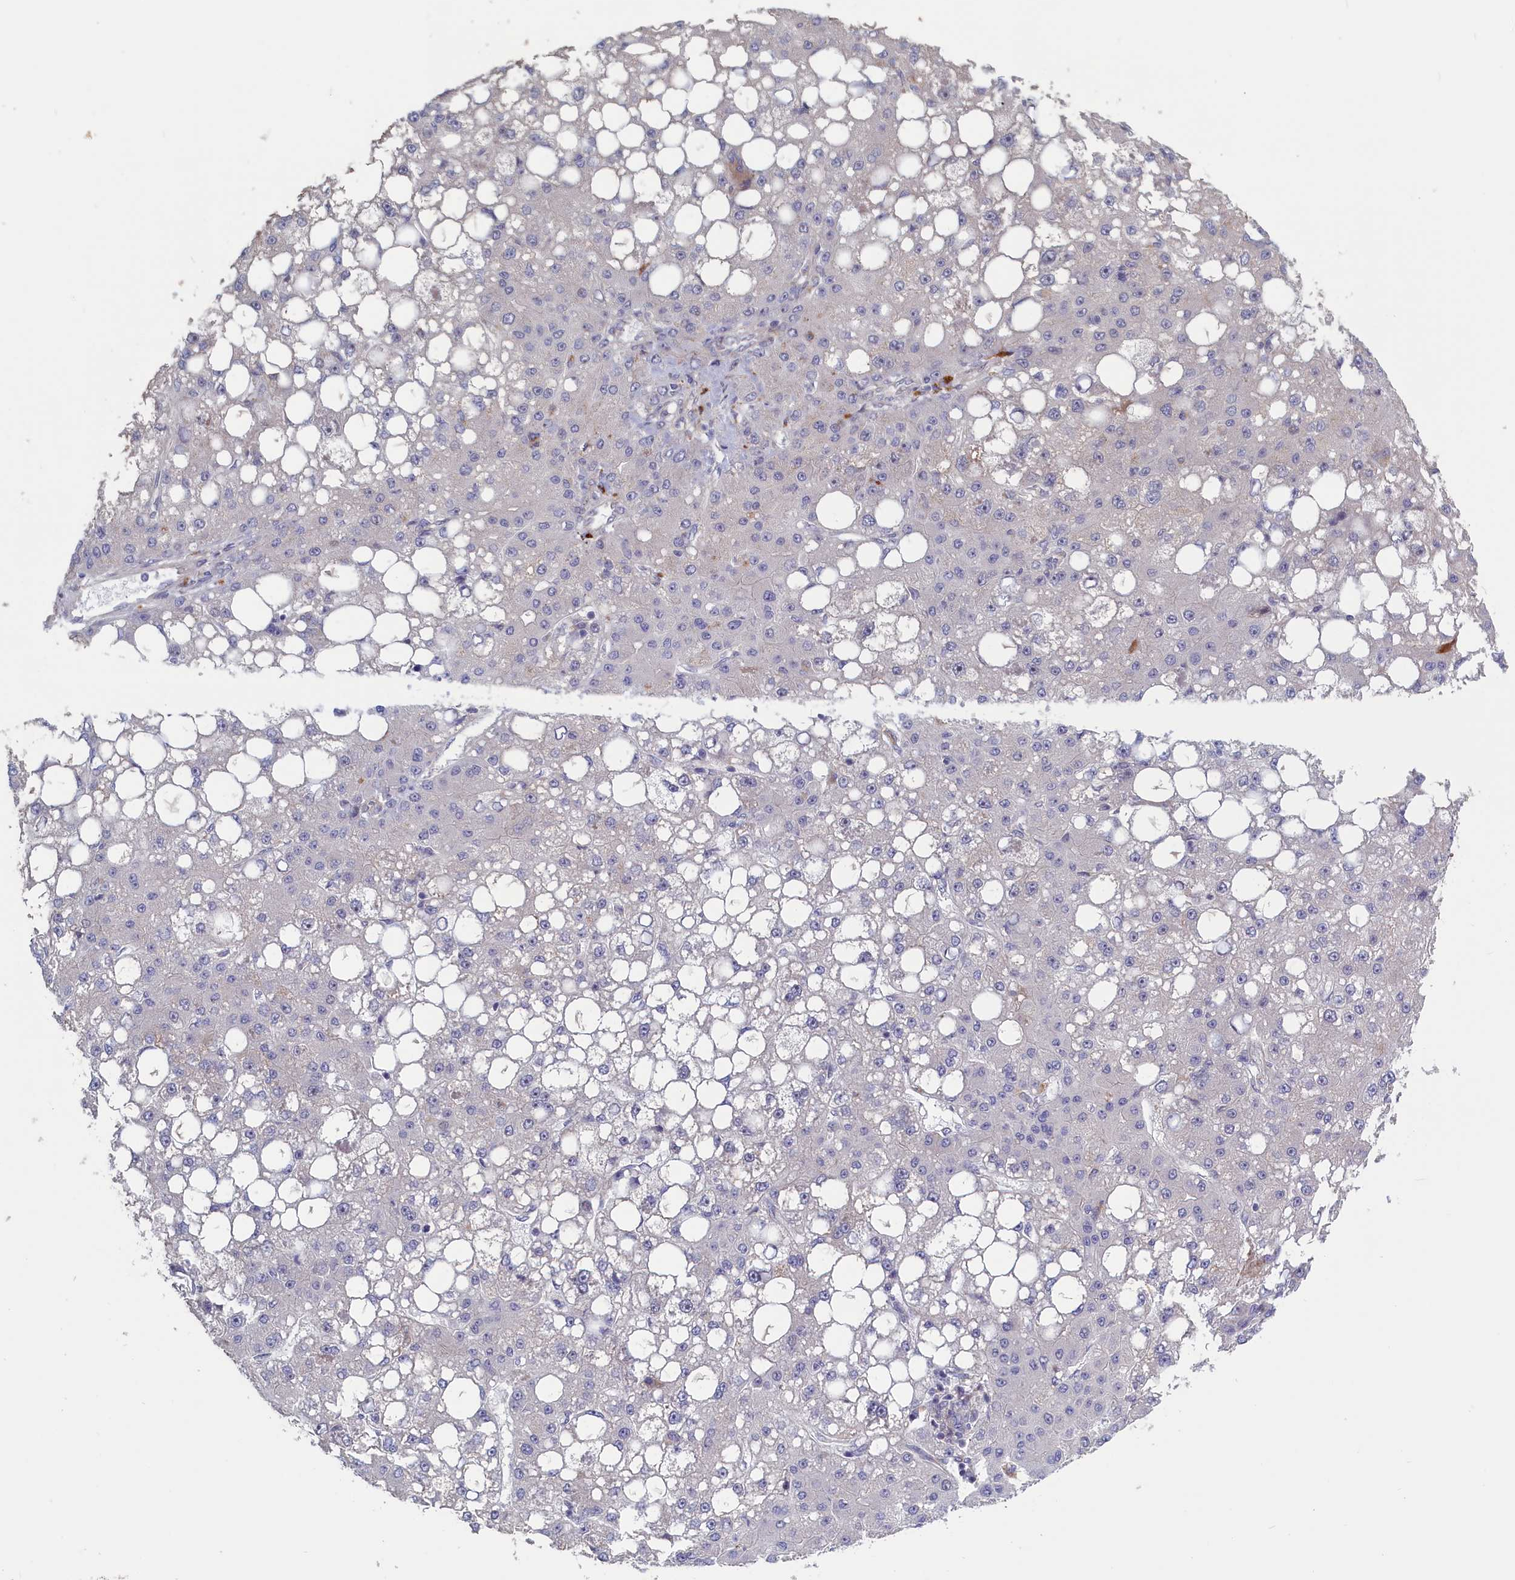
{"staining": {"intensity": "negative", "quantity": "none", "location": "none"}, "tissue": "liver cancer", "cell_type": "Tumor cells", "image_type": "cancer", "snomed": [{"axis": "morphology", "description": "Carcinoma, Hepatocellular, NOS"}, {"axis": "topography", "description": "Liver"}], "caption": "A high-resolution photomicrograph shows IHC staining of hepatocellular carcinoma (liver), which exhibits no significant positivity in tumor cells.", "gene": "LSG1", "patient": {"sex": "male", "age": 67}}